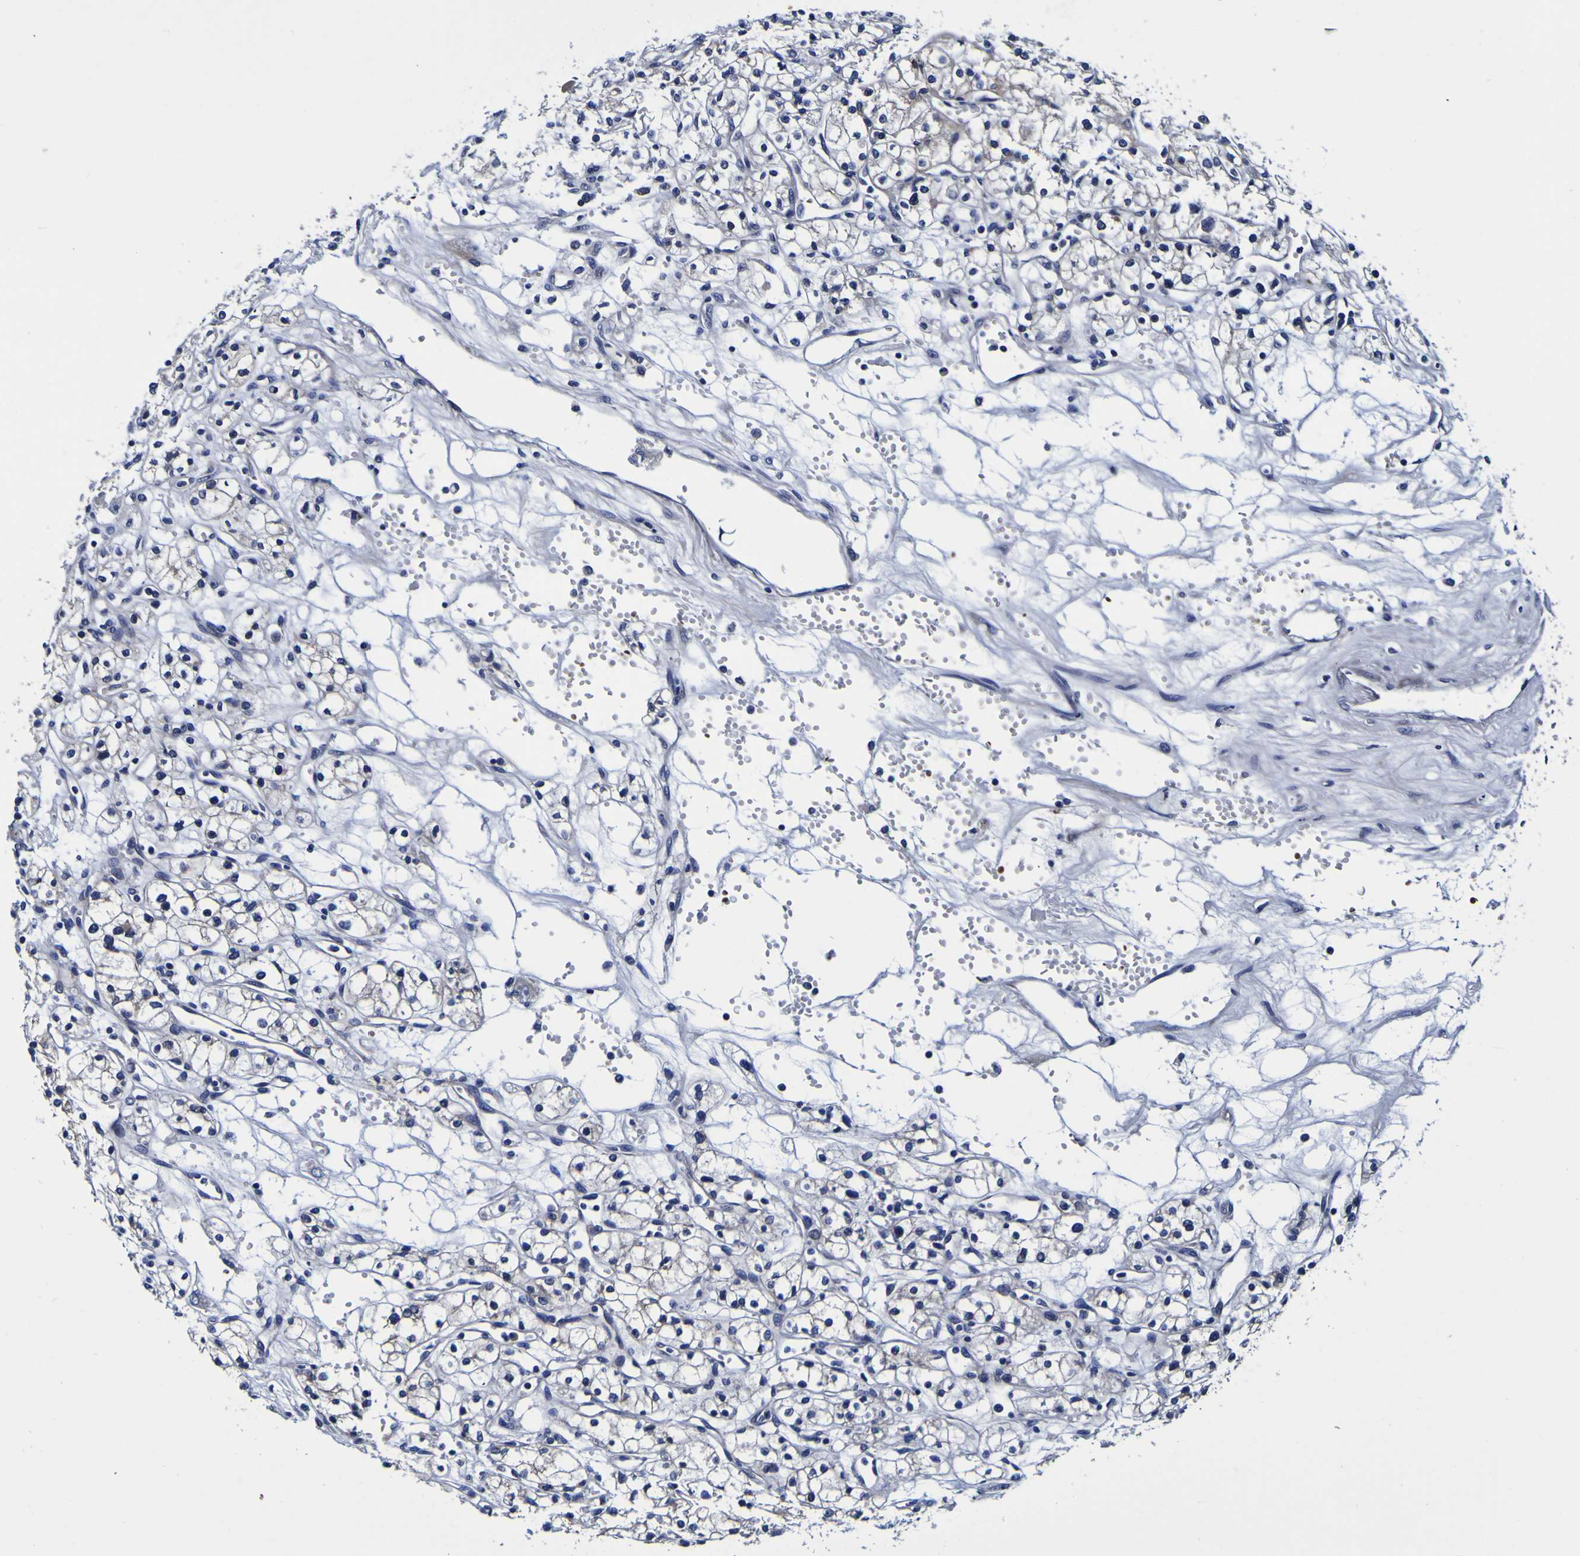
{"staining": {"intensity": "negative", "quantity": "none", "location": "none"}, "tissue": "renal cancer", "cell_type": "Tumor cells", "image_type": "cancer", "snomed": [{"axis": "morphology", "description": "Normal tissue, NOS"}, {"axis": "morphology", "description": "Adenocarcinoma, NOS"}, {"axis": "topography", "description": "Kidney"}], "caption": "Protein analysis of renal cancer (adenocarcinoma) shows no significant staining in tumor cells.", "gene": "PDLIM4", "patient": {"sex": "male", "age": 59}}